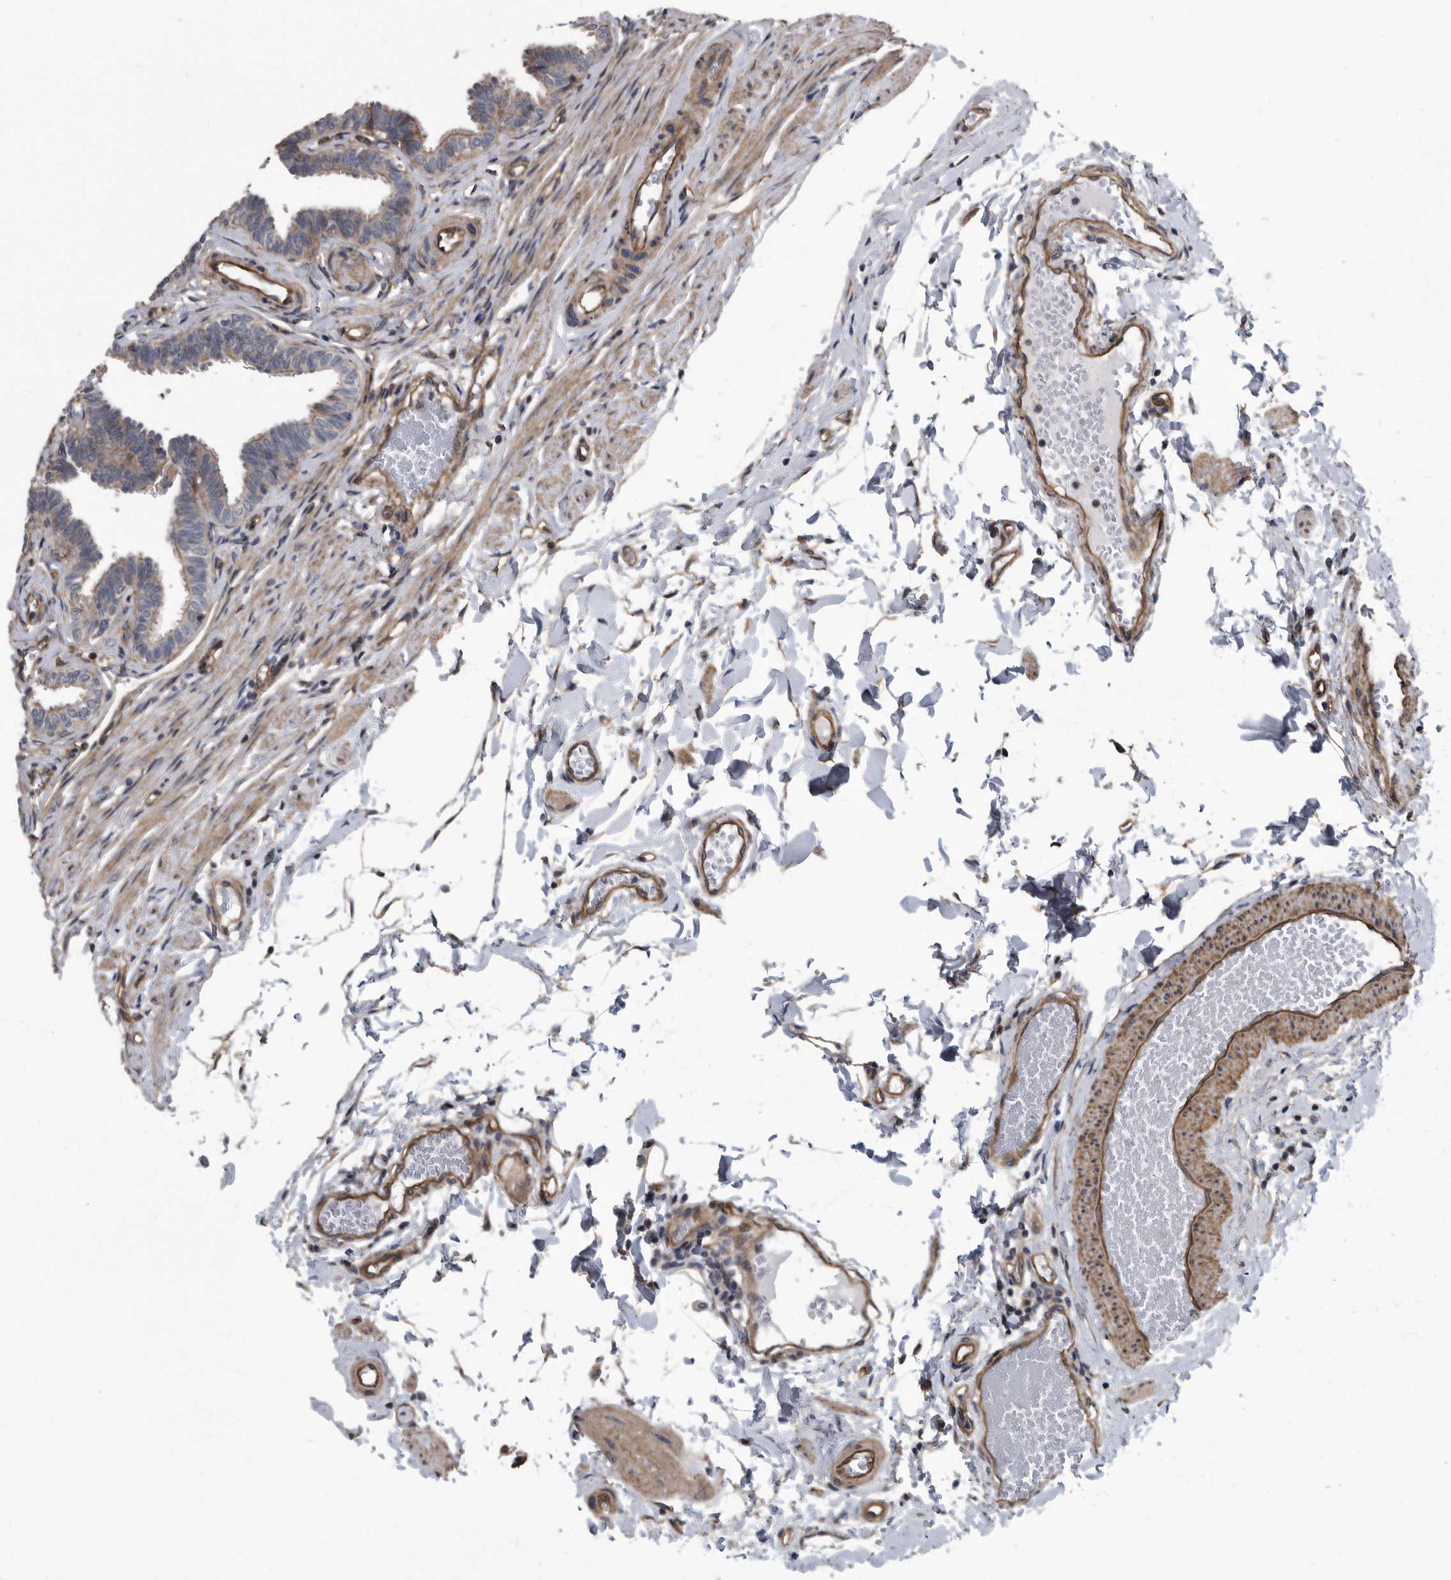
{"staining": {"intensity": "weak", "quantity": ">75%", "location": "cytoplasmic/membranous"}, "tissue": "fallopian tube", "cell_type": "Glandular cells", "image_type": "normal", "snomed": [{"axis": "morphology", "description": "Normal tissue, NOS"}, {"axis": "topography", "description": "Fallopian tube"}, {"axis": "topography", "description": "Ovary"}], "caption": "Unremarkable fallopian tube demonstrates weak cytoplasmic/membranous staining in about >75% of glandular cells, visualized by immunohistochemistry.", "gene": "ARMCX1", "patient": {"sex": "female", "age": 23}}